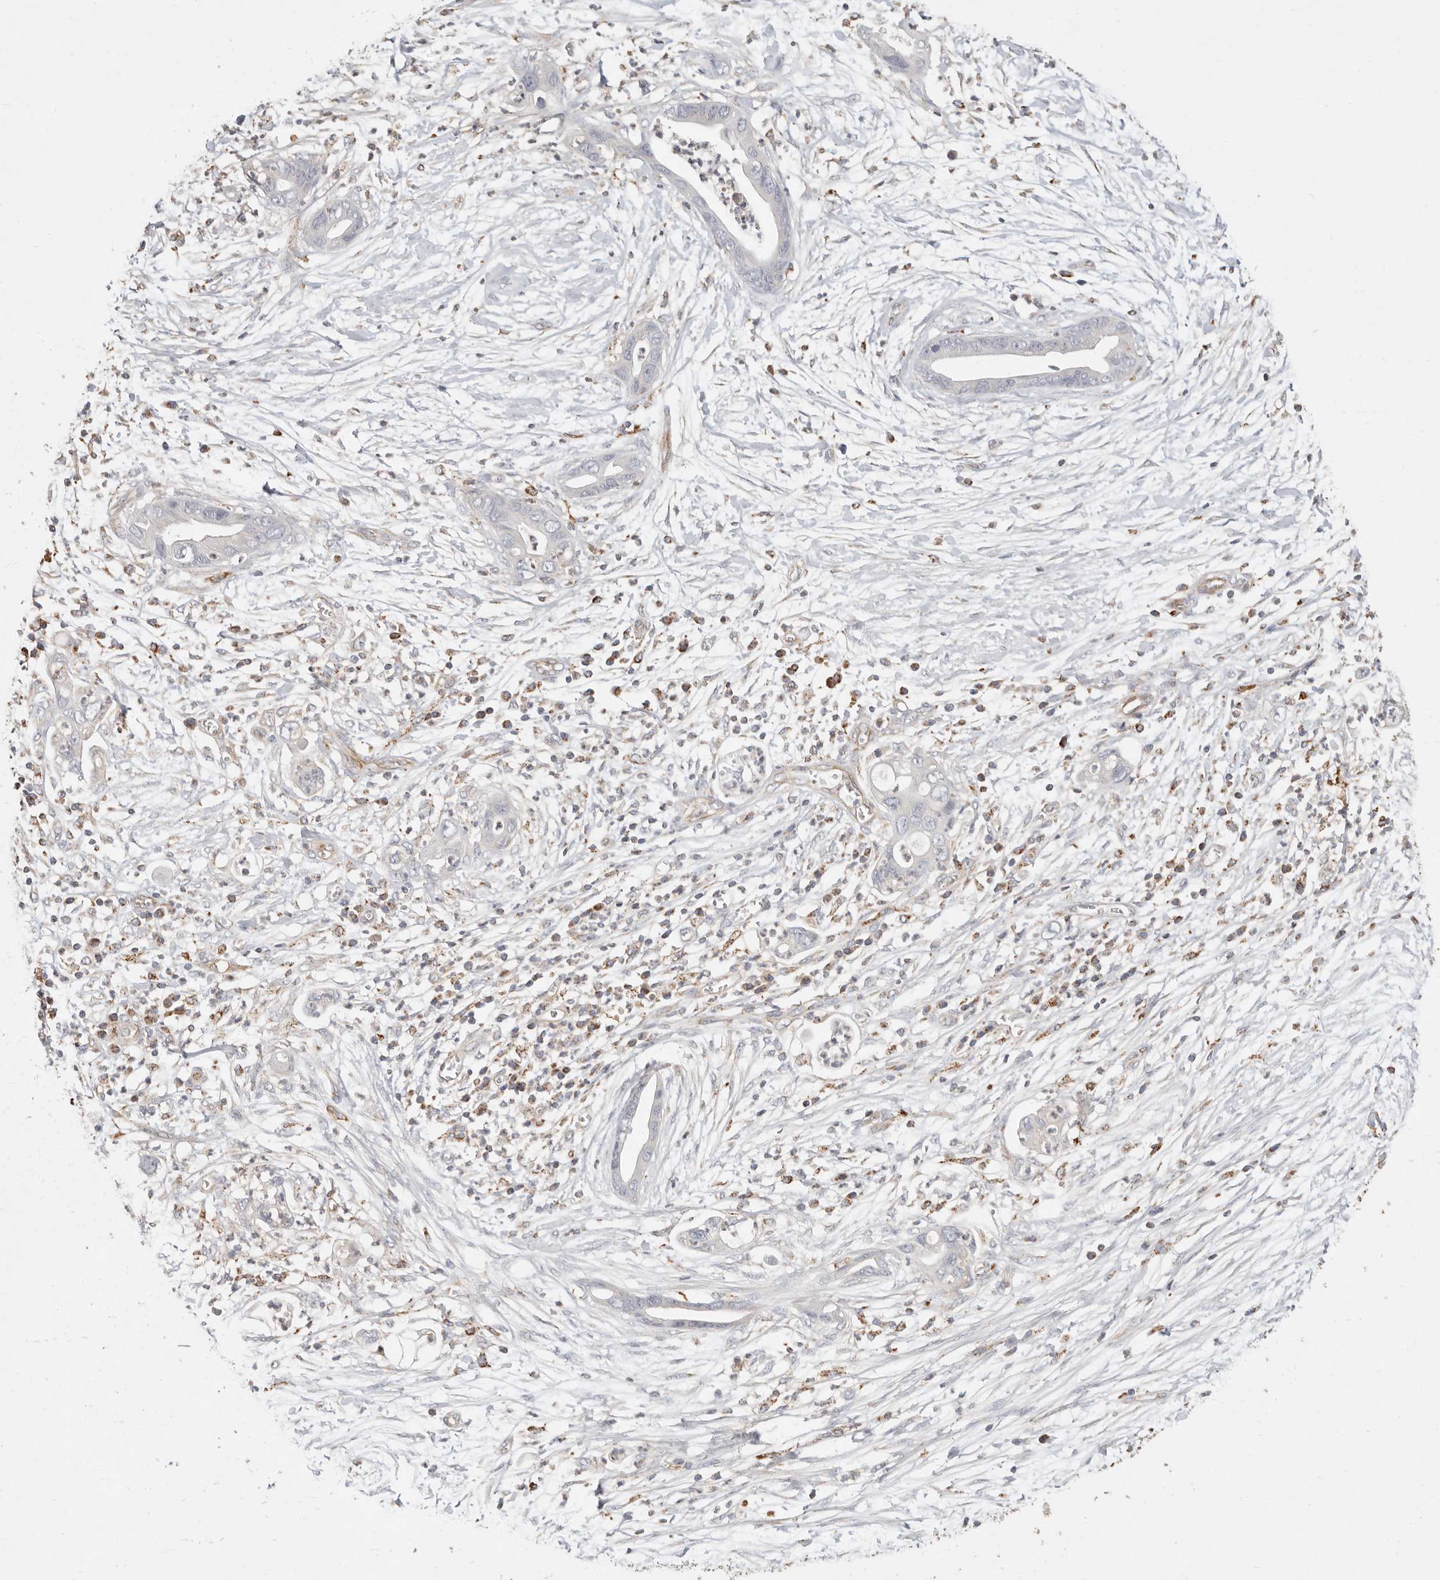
{"staining": {"intensity": "negative", "quantity": "none", "location": "none"}, "tissue": "pancreatic cancer", "cell_type": "Tumor cells", "image_type": "cancer", "snomed": [{"axis": "morphology", "description": "Adenocarcinoma, NOS"}, {"axis": "topography", "description": "Pancreas"}], "caption": "There is no significant positivity in tumor cells of pancreatic cancer.", "gene": "ARHGEF10L", "patient": {"sex": "male", "age": 75}}